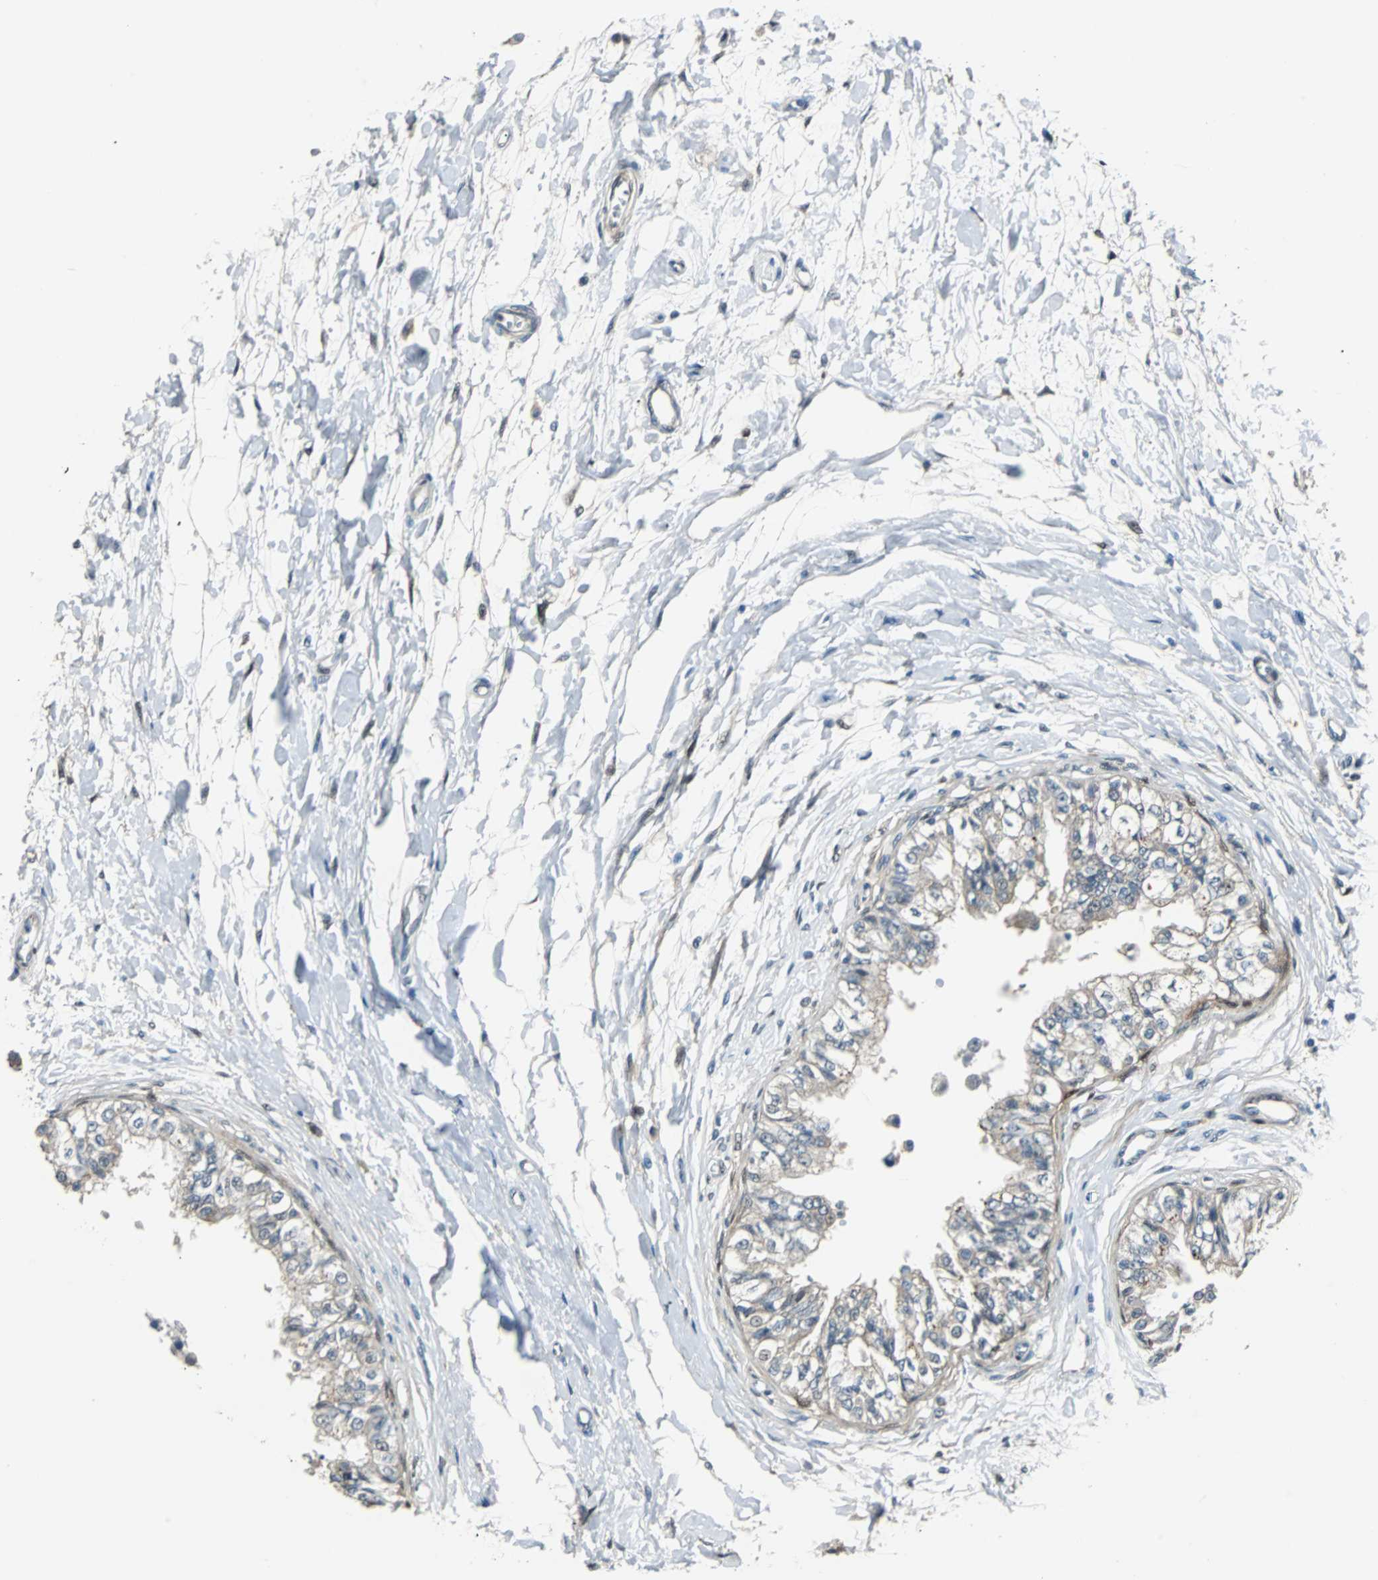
{"staining": {"intensity": "weak", "quantity": "25%-75%", "location": "cytoplasmic/membranous"}, "tissue": "epididymis", "cell_type": "Glandular cells", "image_type": "normal", "snomed": [{"axis": "morphology", "description": "Normal tissue, NOS"}, {"axis": "morphology", "description": "Adenocarcinoma, metastatic, NOS"}, {"axis": "topography", "description": "Testis"}, {"axis": "topography", "description": "Epididymis"}], "caption": "Immunohistochemical staining of normal epididymis exhibits low levels of weak cytoplasmic/membranous positivity in about 25%-75% of glandular cells.", "gene": "FHL2", "patient": {"sex": "male", "age": 26}}